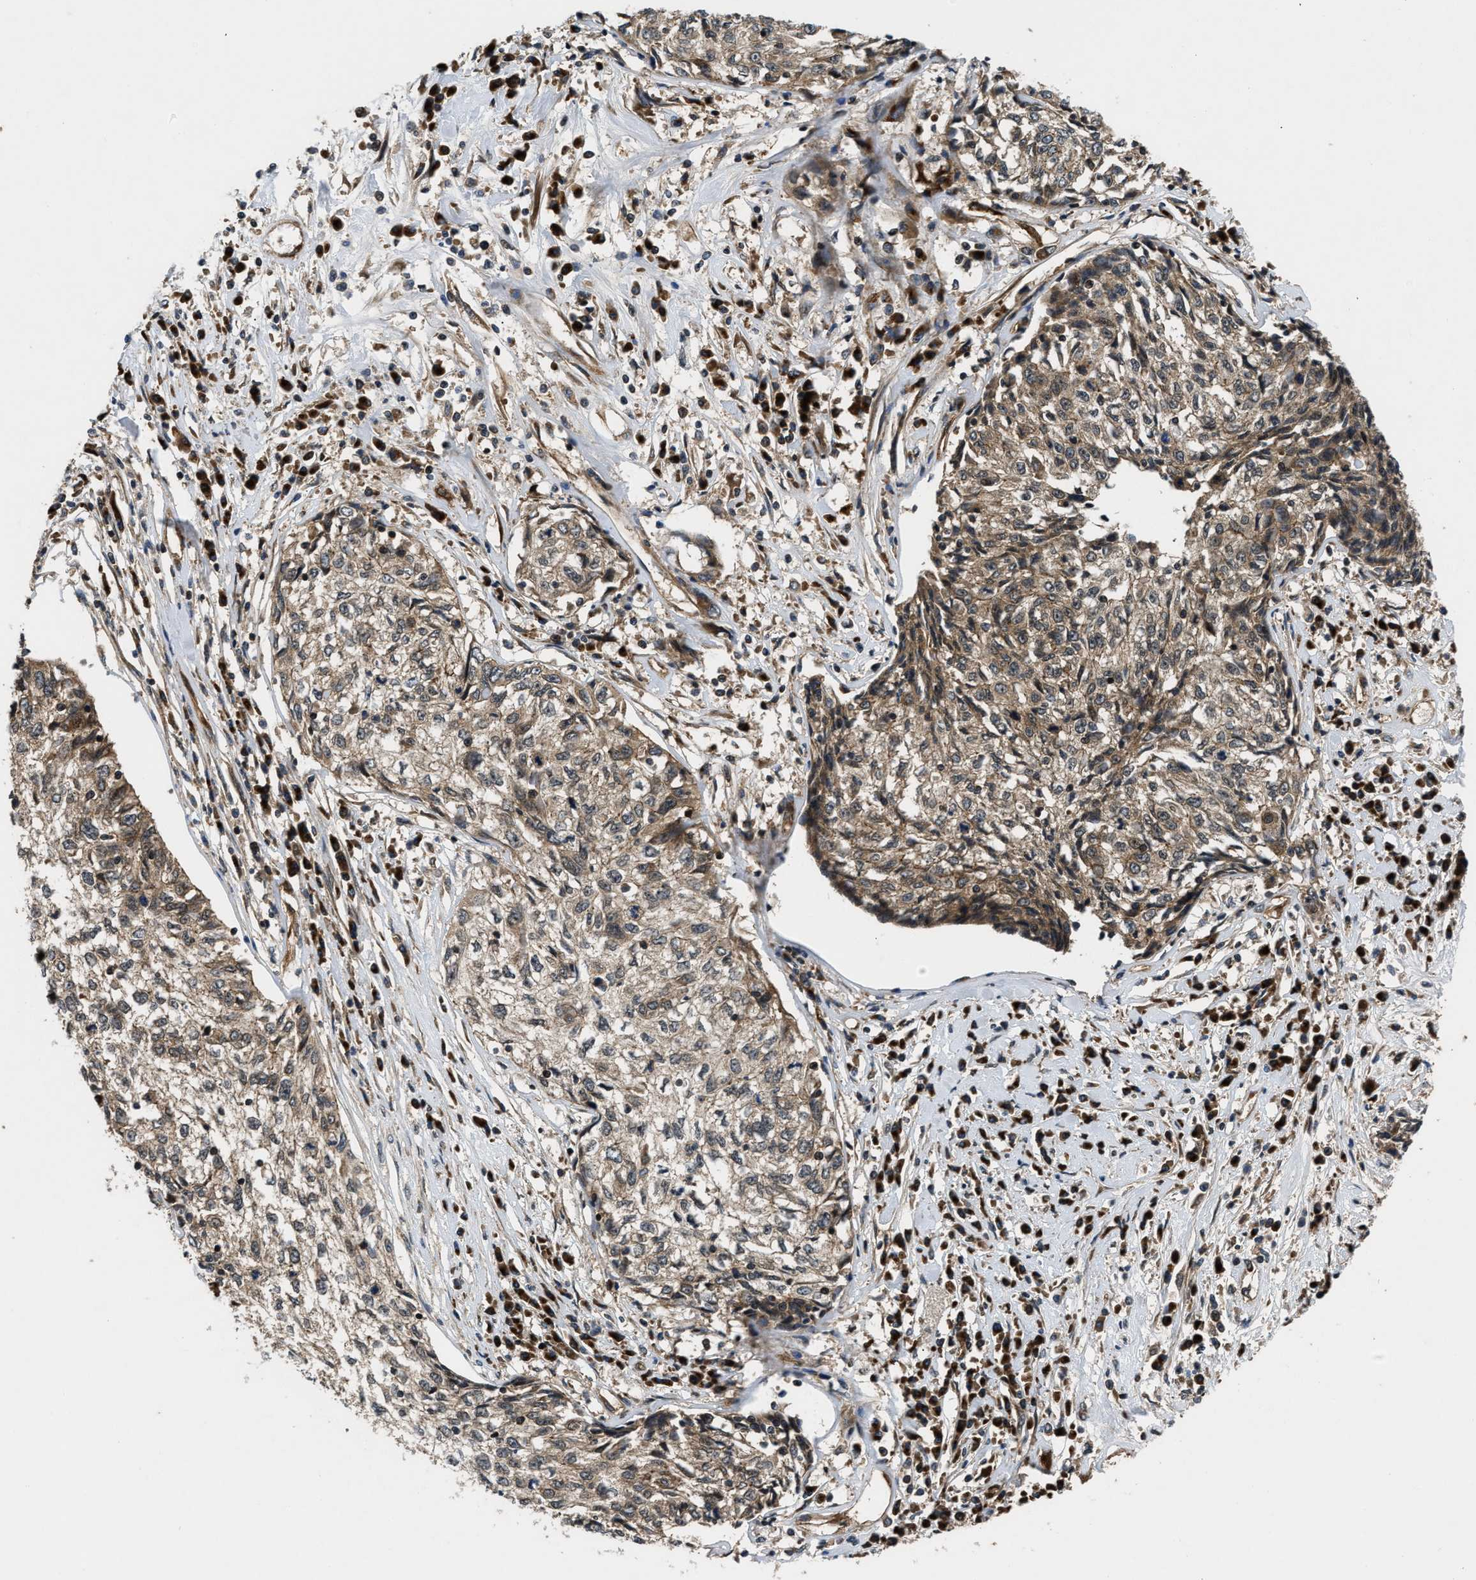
{"staining": {"intensity": "weak", "quantity": ">75%", "location": "cytoplasmic/membranous"}, "tissue": "cervical cancer", "cell_type": "Tumor cells", "image_type": "cancer", "snomed": [{"axis": "morphology", "description": "Squamous cell carcinoma, NOS"}, {"axis": "topography", "description": "Cervix"}], "caption": "There is low levels of weak cytoplasmic/membranous expression in tumor cells of cervical squamous cell carcinoma, as demonstrated by immunohistochemical staining (brown color).", "gene": "PNPLA8", "patient": {"sex": "female", "age": 57}}